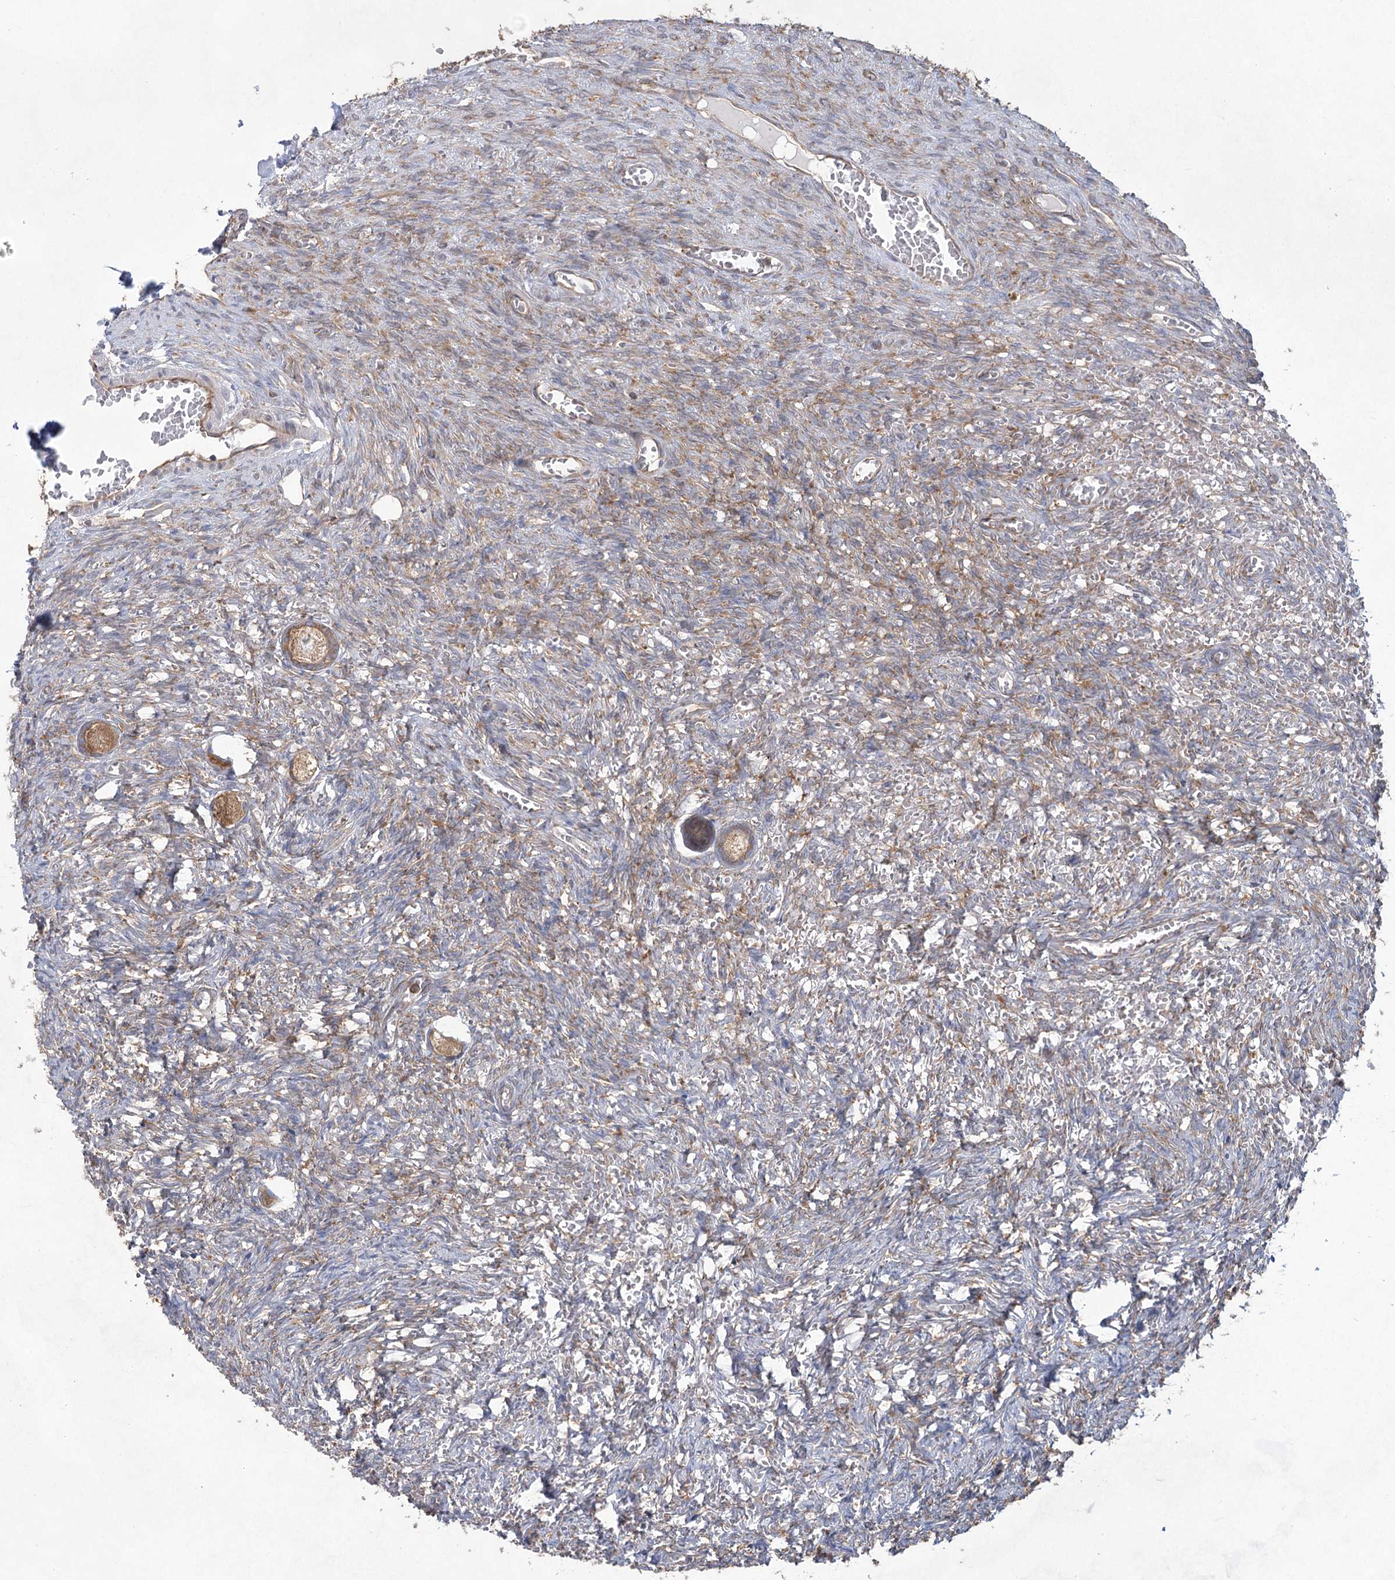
{"staining": {"intensity": "moderate", "quantity": ">75%", "location": "cytoplasmic/membranous"}, "tissue": "ovary", "cell_type": "Follicle cells", "image_type": "normal", "snomed": [{"axis": "morphology", "description": "Normal tissue, NOS"}, {"axis": "topography", "description": "Ovary"}], "caption": "Ovary stained with IHC reveals moderate cytoplasmic/membranous positivity in about >75% of follicle cells. Using DAB (brown) and hematoxylin (blue) stains, captured at high magnification using brightfield microscopy.", "gene": "EIF3A", "patient": {"sex": "female", "age": 27}}